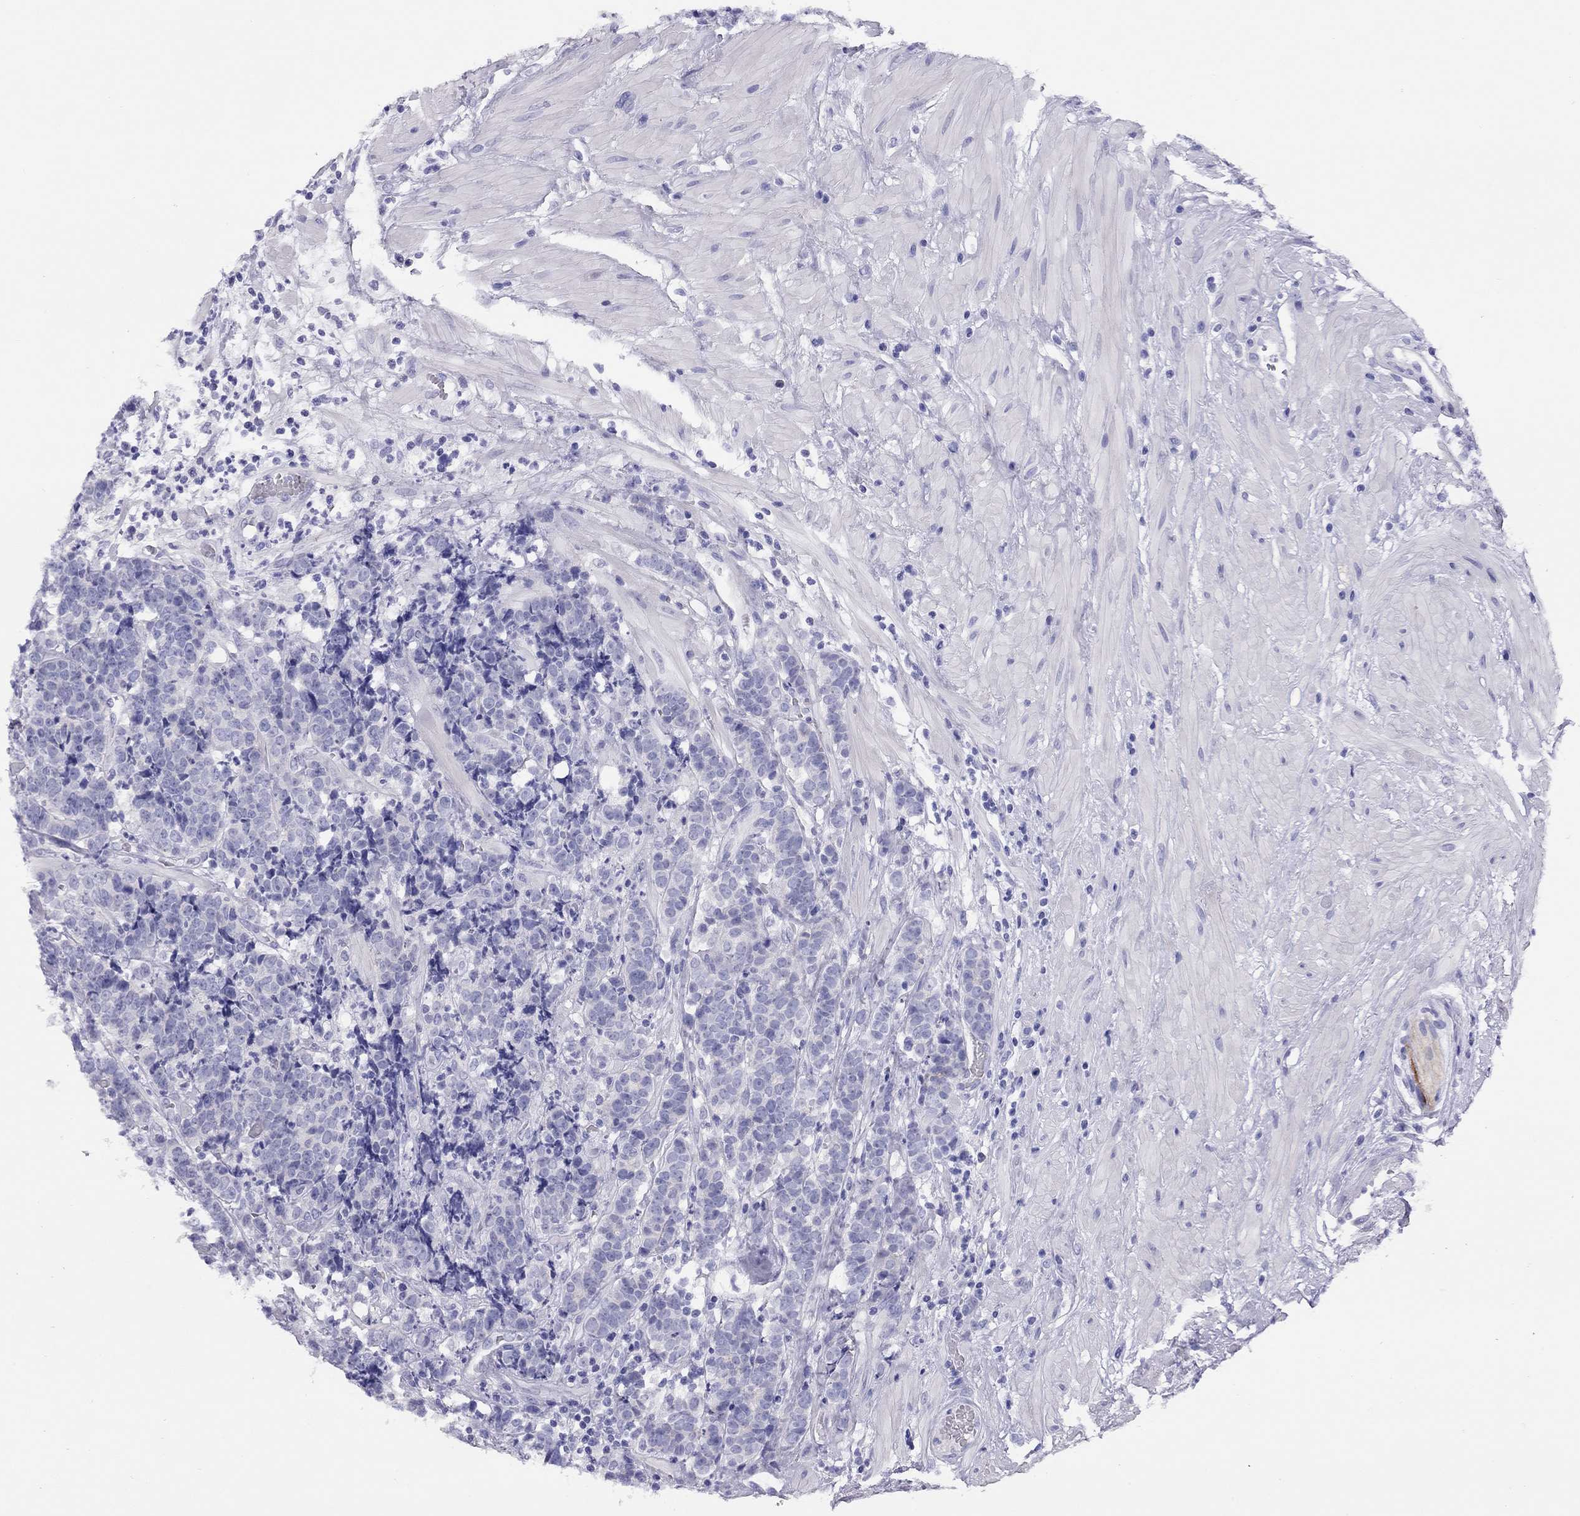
{"staining": {"intensity": "negative", "quantity": "none", "location": "none"}, "tissue": "prostate cancer", "cell_type": "Tumor cells", "image_type": "cancer", "snomed": [{"axis": "morphology", "description": "Adenocarcinoma, NOS"}, {"axis": "topography", "description": "Prostate"}], "caption": "Immunohistochemical staining of human adenocarcinoma (prostate) shows no significant staining in tumor cells. The staining is performed using DAB brown chromogen with nuclei counter-stained in using hematoxylin.", "gene": "LRIT2", "patient": {"sex": "male", "age": 67}}